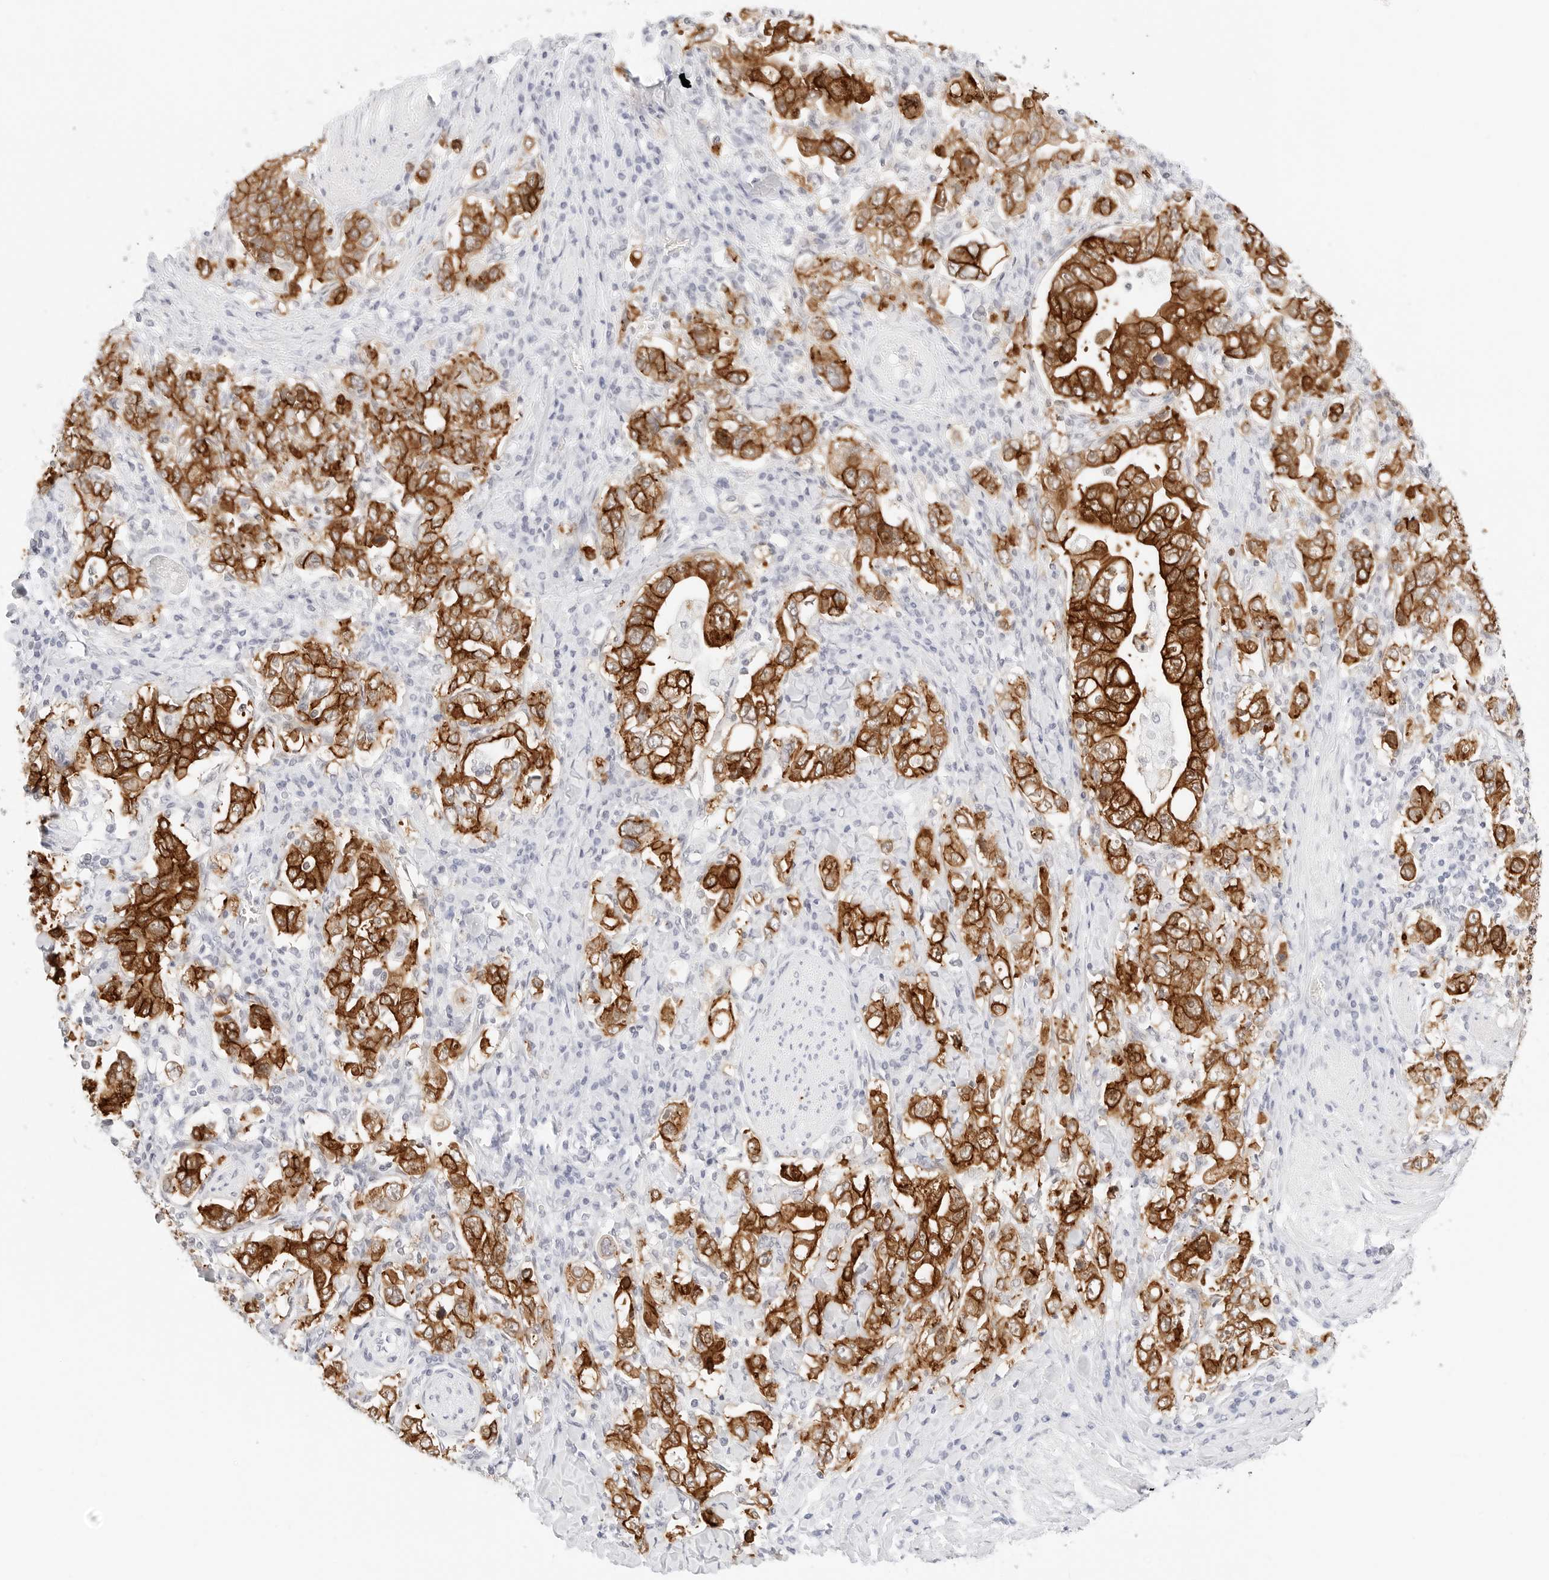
{"staining": {"intensity": "strong", "quantity": ">75%", "location": "cytoplasmic/membranous"}, "tissue": "stomach cancer", "cell_type": "Tumor cells", "image_type": "cancer", "snomed": [{"axis": "morphology", "description": "Adenocarcinoma, NOS"}, {"axis": "topography", "description": "Stomach, upper"}], "caption": "This is an image of IHC staining of adenocarcinoma (stomach), which shows strong positivity in the cytoplasmic/membranous of tumor cells.", "gene": "CDH1", "patient": {"sex": "male", "age": 62}}